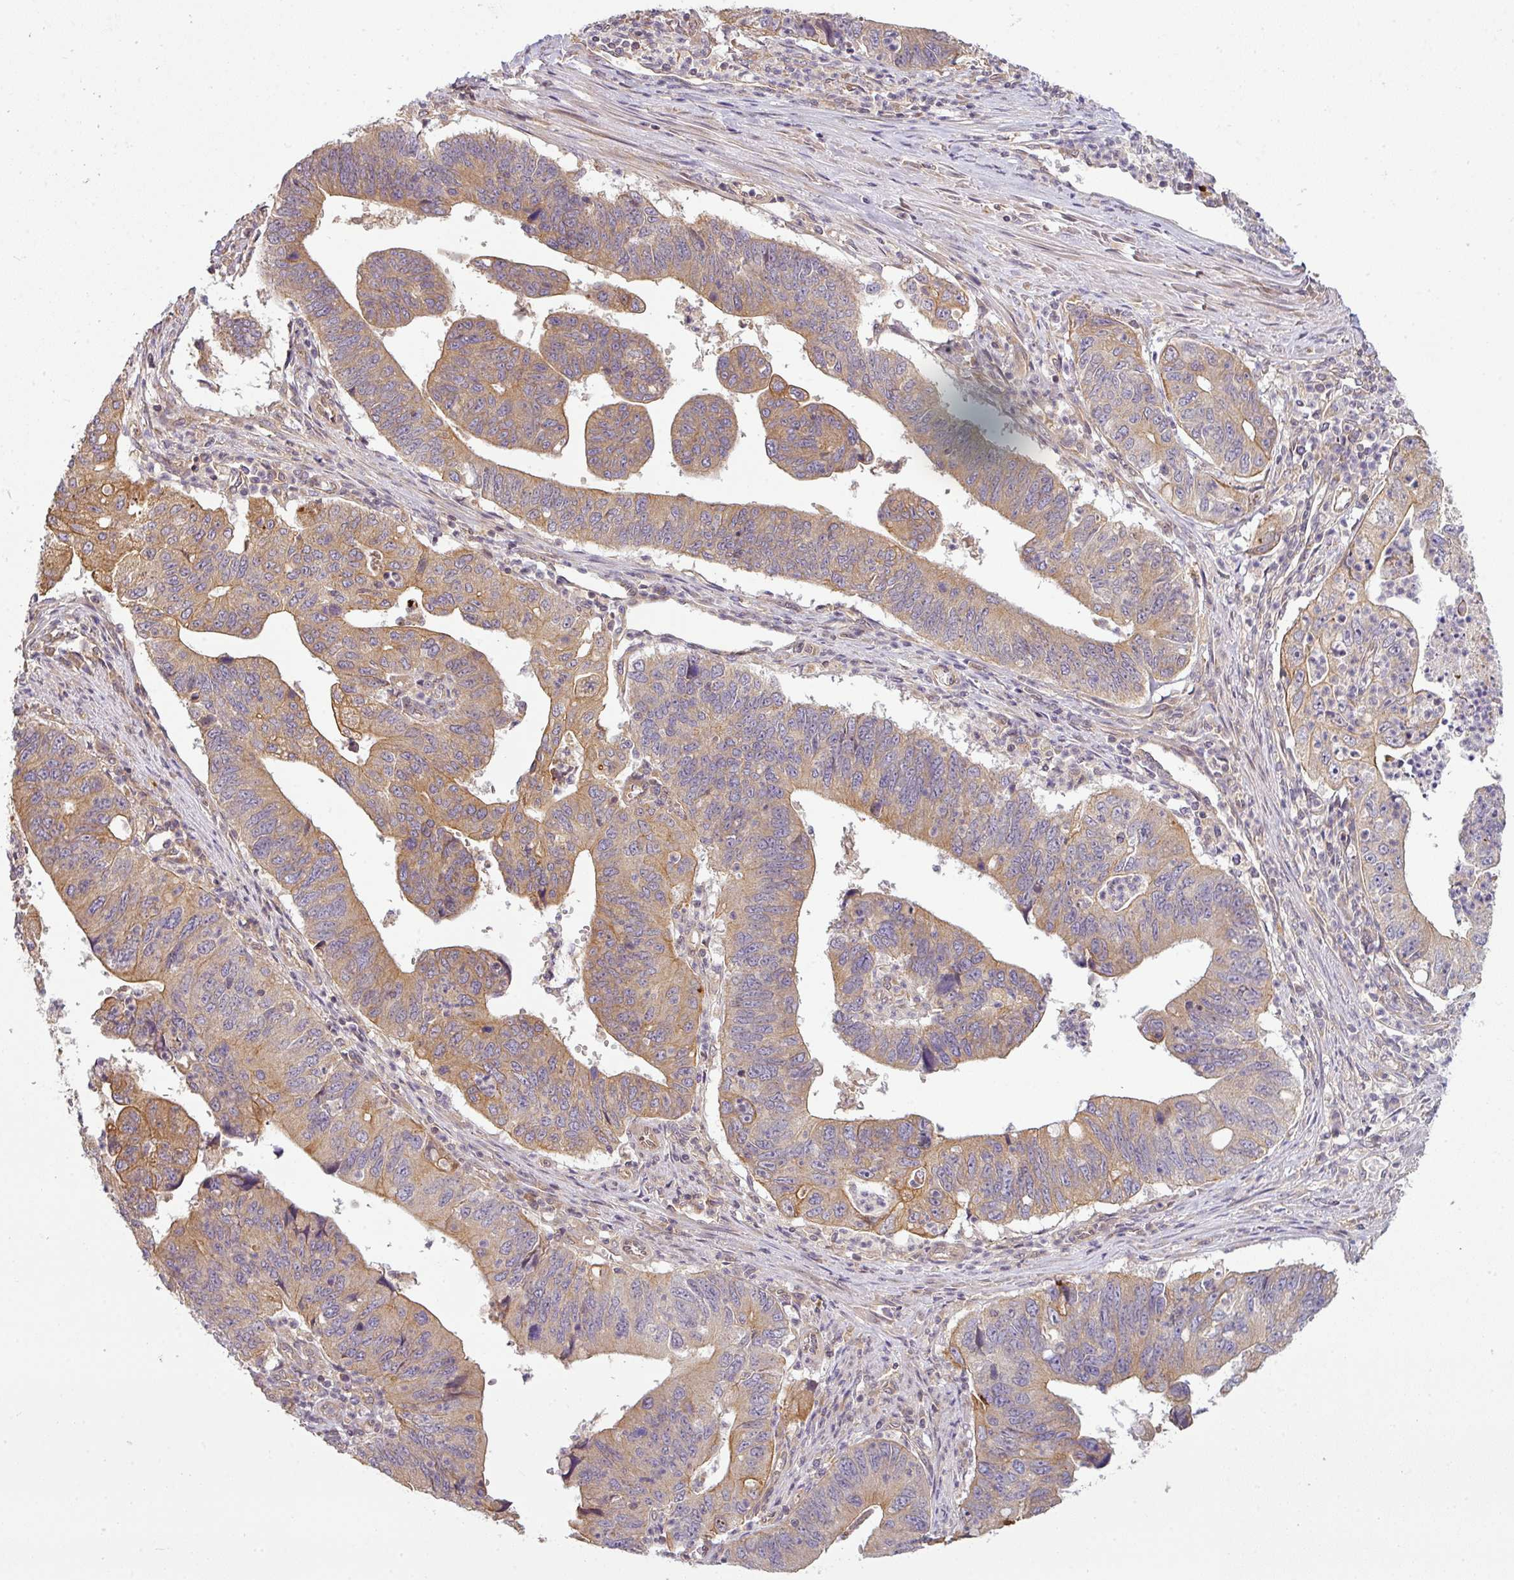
{"staining": {"intensity": "moderate", "quantity": "25%-75%", "location": "cytoplasmic/membranous"}, "tissue": "stomach cancer", "cell_type": "Tumor cells", "image_type": "cancer", "snomed": [{"axis": "morphology", "description": "Adenocarcinoma, NOS"}, {"axis": "topography", "description": "Stomach"}], "caption": "A medium amount of moderate cytoplasmic/membranous expression is seen in approximately 25%-75% of tumor cells in stomach cancer (adenocarcinoma) tissue. Nuclei are stained in blue.", "gene": "RNF31", "patient": {"sex": "male", "age": 59}}